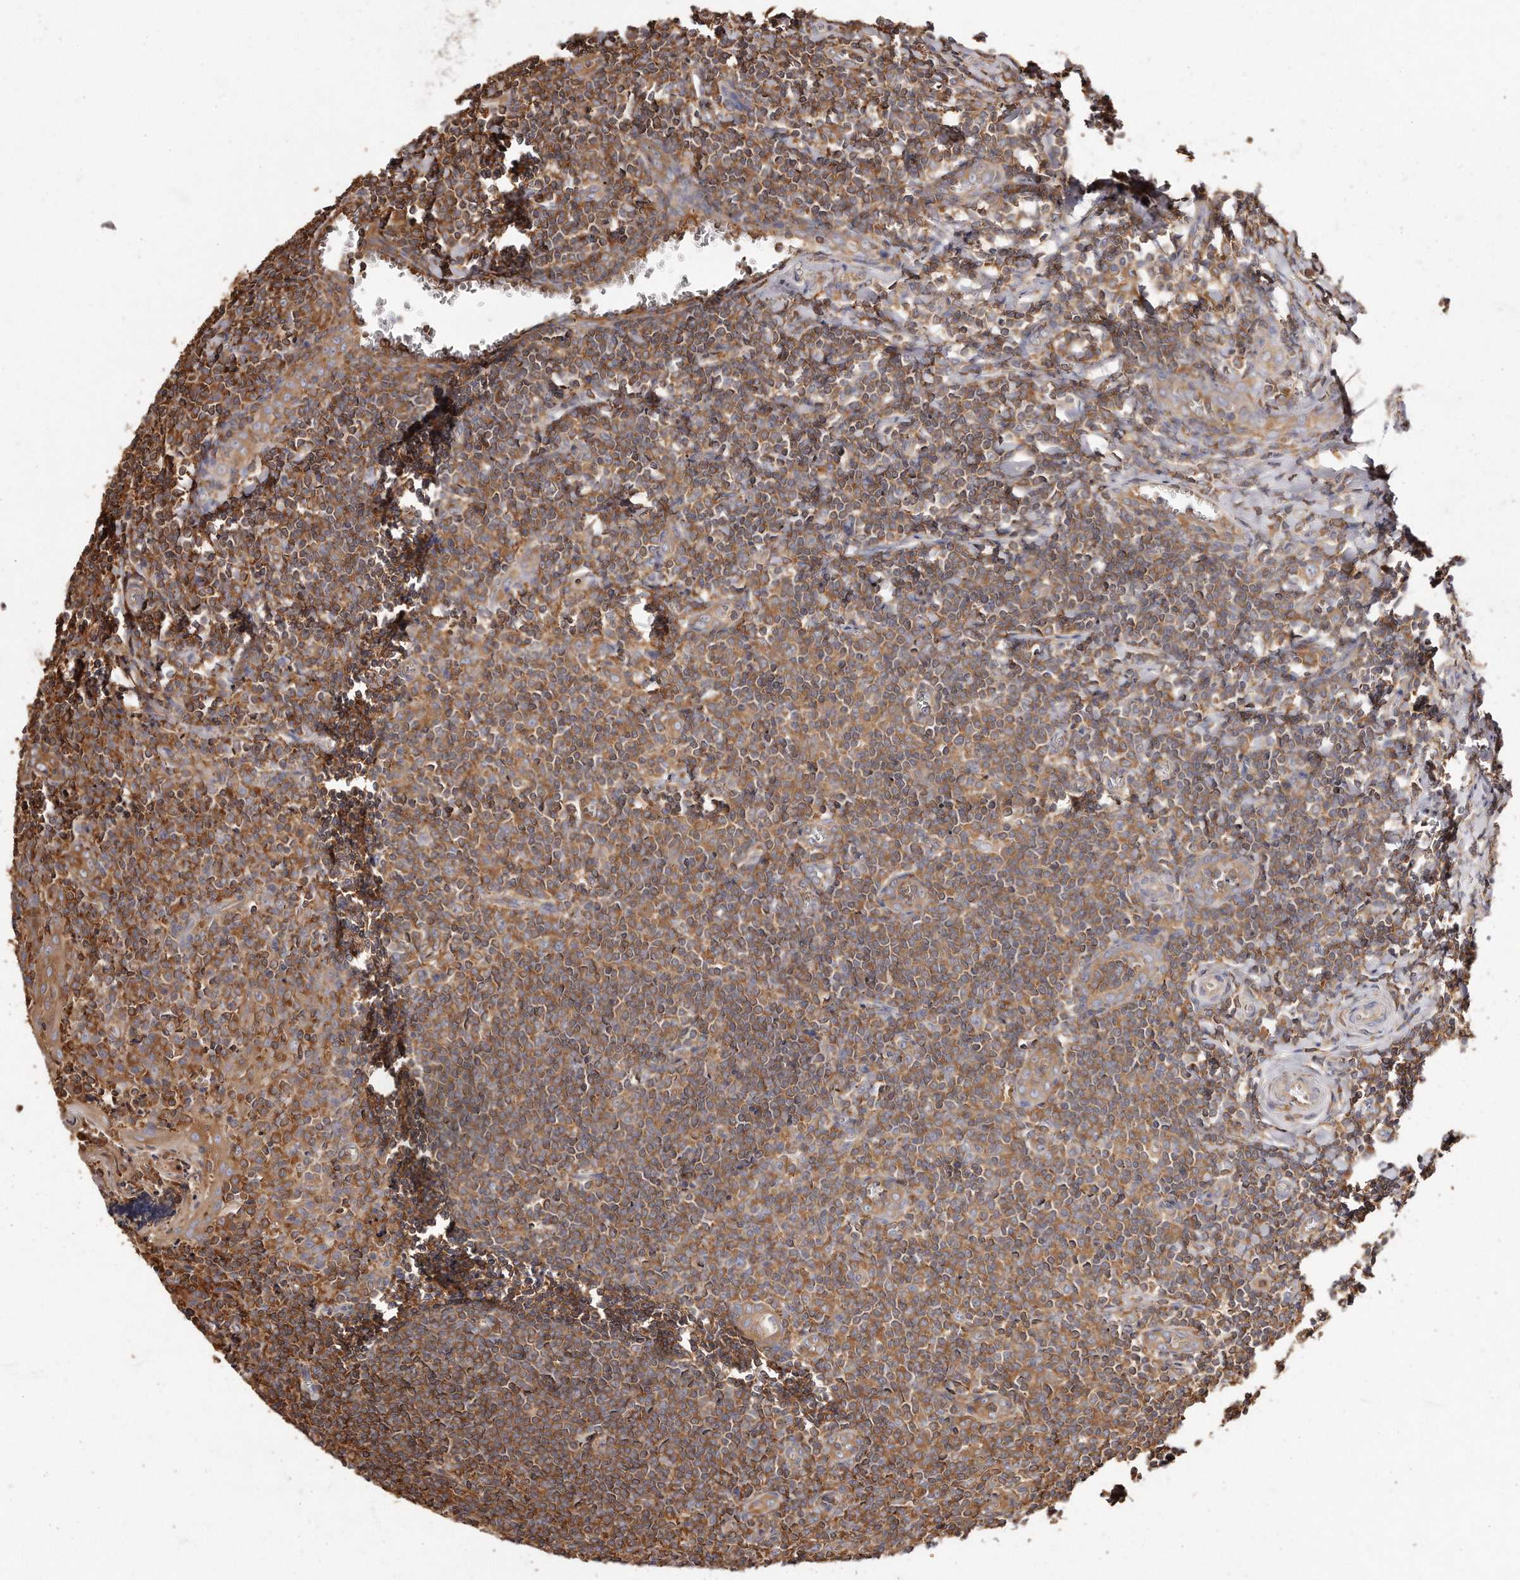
{"staining": {"intensity": "weak", "quantity": ">75%", "location": "cytoplasmic/membranous"}, "tissue": "tonsil", "cell_type": "Germinal center cells", "image_type": "normal", "snomed": [{"axis": "morphology", "description": "Normal tissue, NOS"}, {"axis": "topography", "description": "Tonsil"}], "caption": "Immunohistochemistry micrograph of benign tonsil: human tonsil stained using immunohistochemistry (IHC) exhibits low levels of weak protein expression localized specifically in the cytoplasmic/membranous of germinal center cells, appearing as a cytoplasmic/membranous brown color.", "gene": "CAP1", "patient": {"sex": "male", "age": 27}}